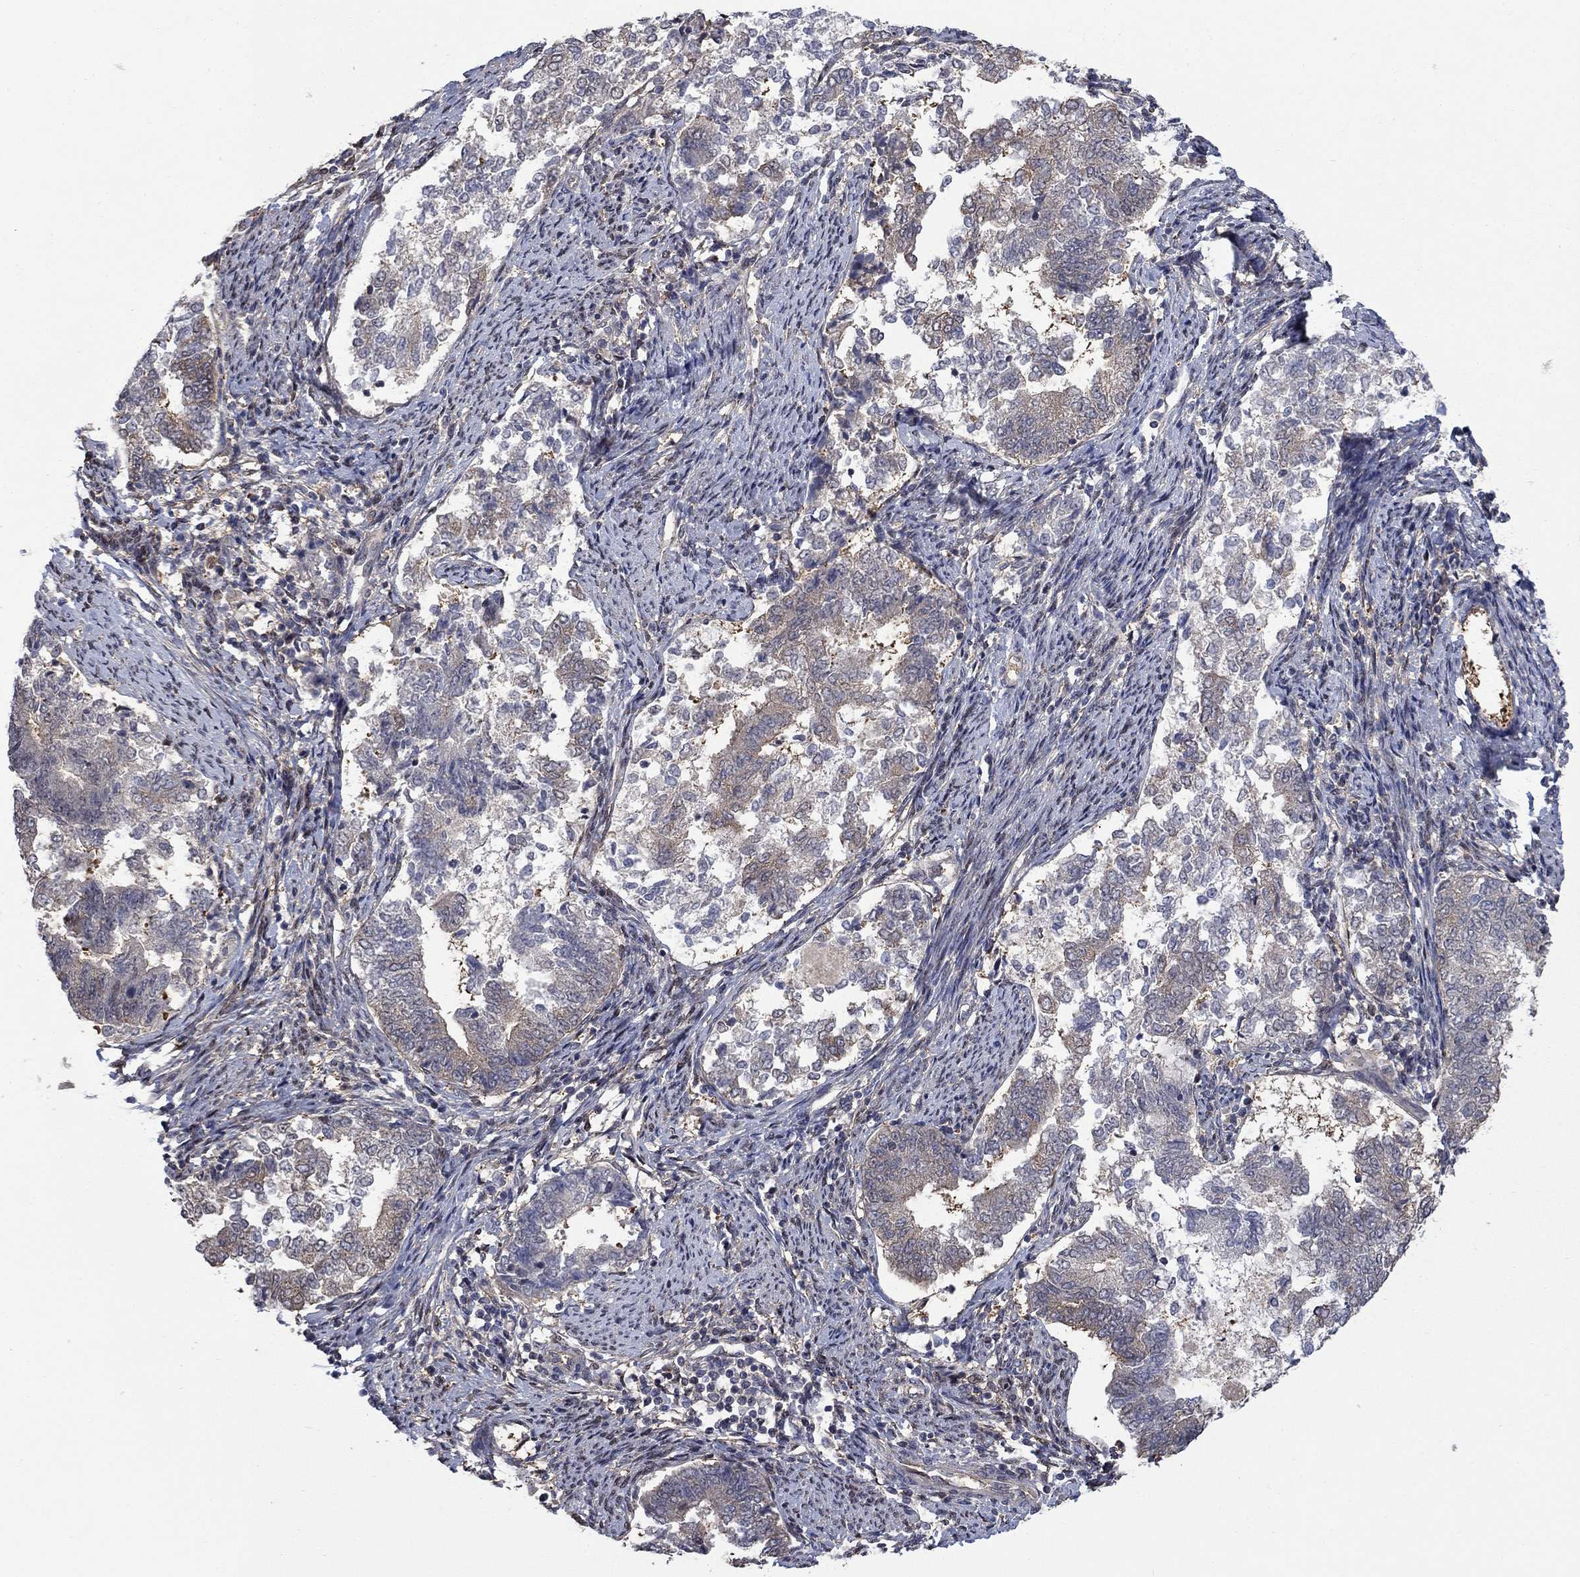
{"staining": {"intensity": "weak", "quantity": "<25%", "location": "cytoplasmic/membranous"}, "tissue": "endometrial cancer", "cell_type": "Tumor cells", "image_type": "cancer", "snomed": [{"axis": "morphology", "description": "Adenocarcinoma, NOS"}, {"axis": "topography", "description": "Endometrium"}], "caption": "Histopathology image shows no protein staining in tumor cells of endometrial cancer (adenocarcinoma) tissue.", "gene": "PDZD2", "patient": {"sex": "female", "age": 65}}